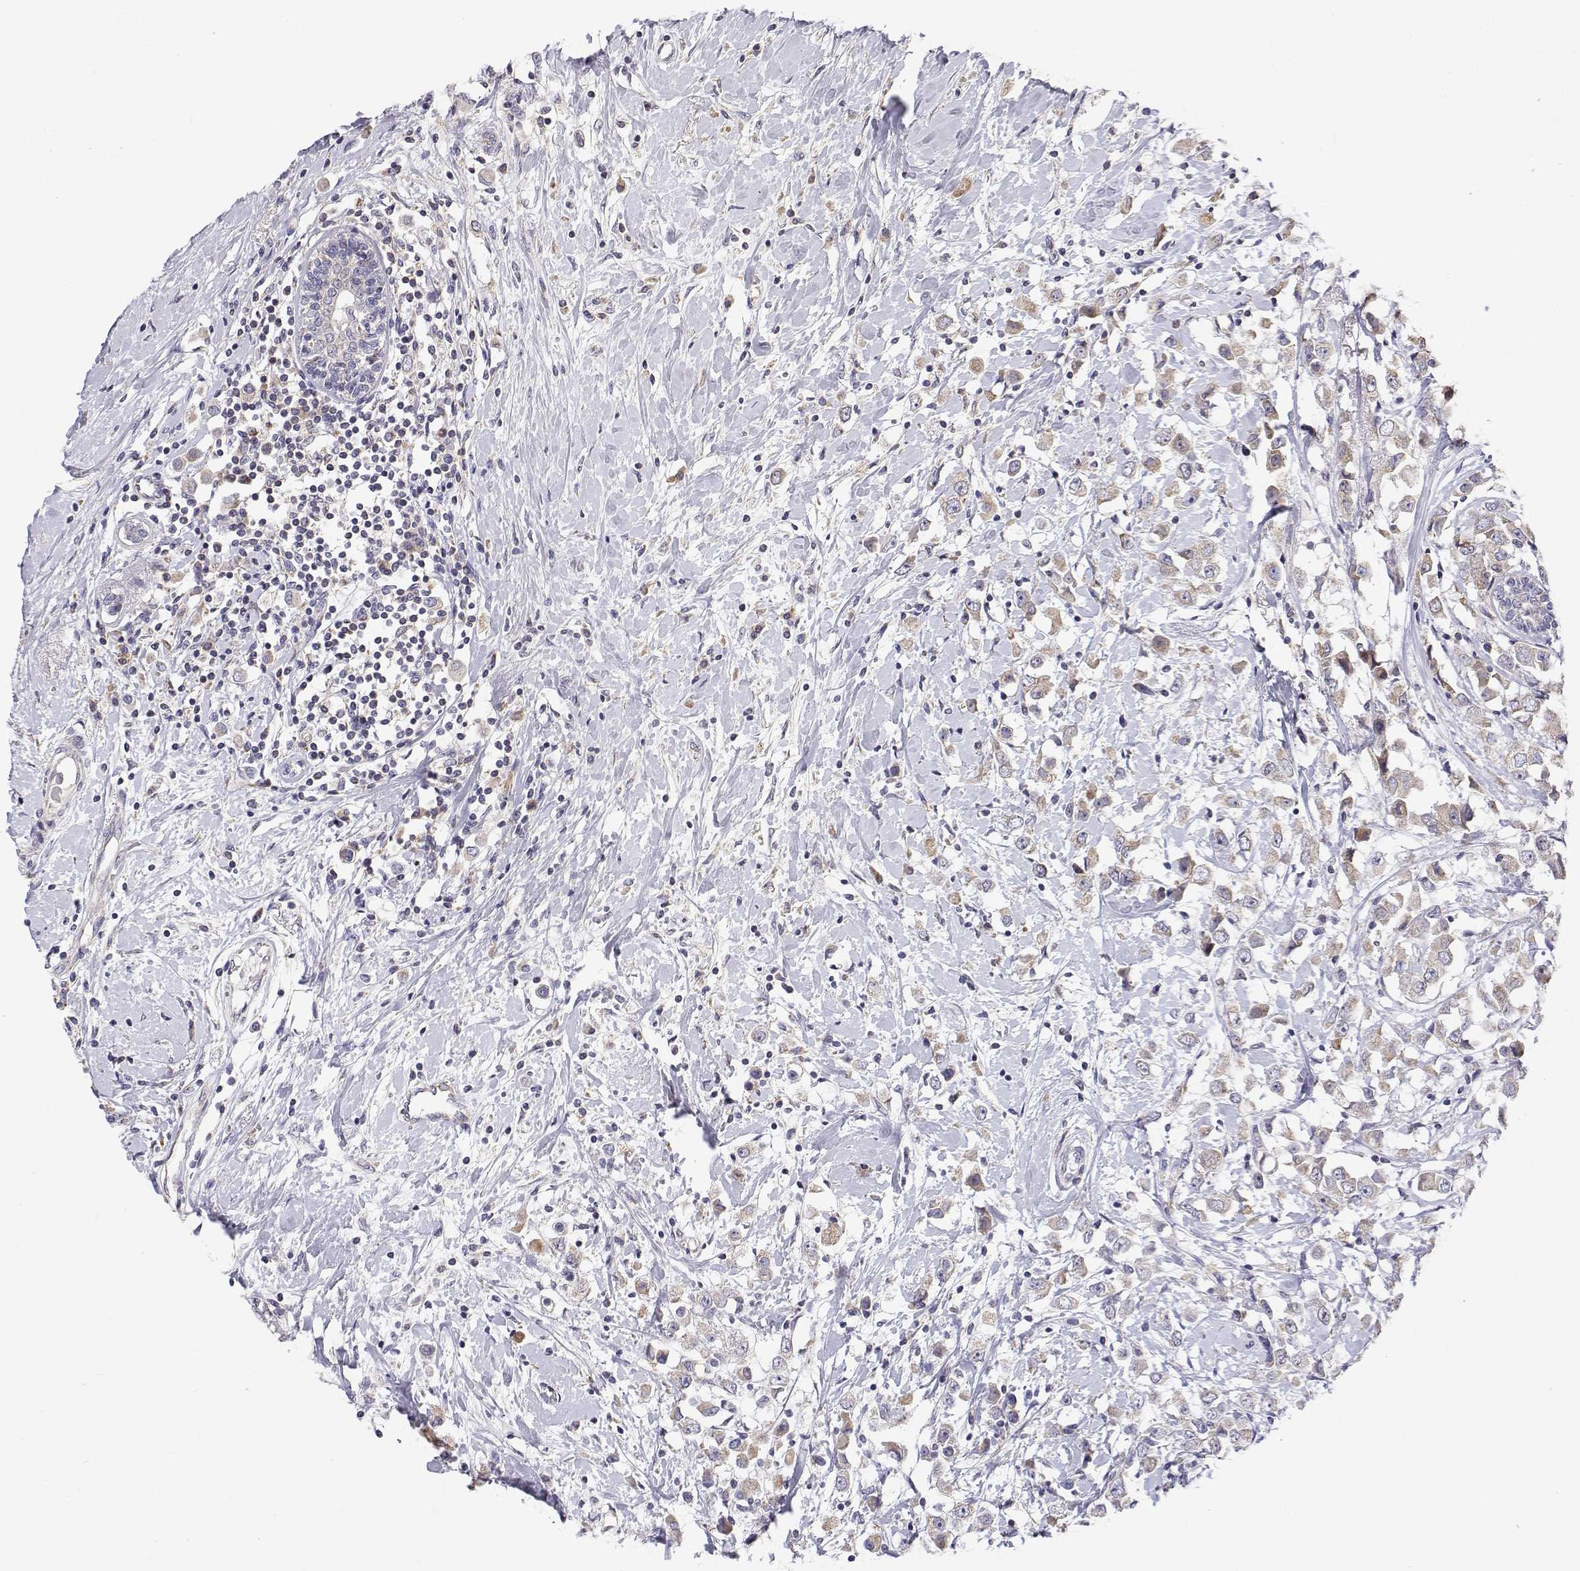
{"staining": {"intensity": "moderate", "quantity": "25%-75%", "location": "cytoplasmic/membranous"}, "tissue": "breast cancer", "cell_type": "Tumor cells", "image_type": "cancer", "snomed": [{"axis": "morphology", "description": "Duct carcinoma"}, {"axis": "topography", "description": "Breast"}], "caption": "Immunohistochemistry of invasive ductal carcinoma (breast) demonstrates medium levels of moderate cytoplasmic/membranous expression in about 25%-75% of tumor cells. Nuclei are stained in blue.", "gene": "MRPL3", "patient": {"sex": "female", "age": 61}}